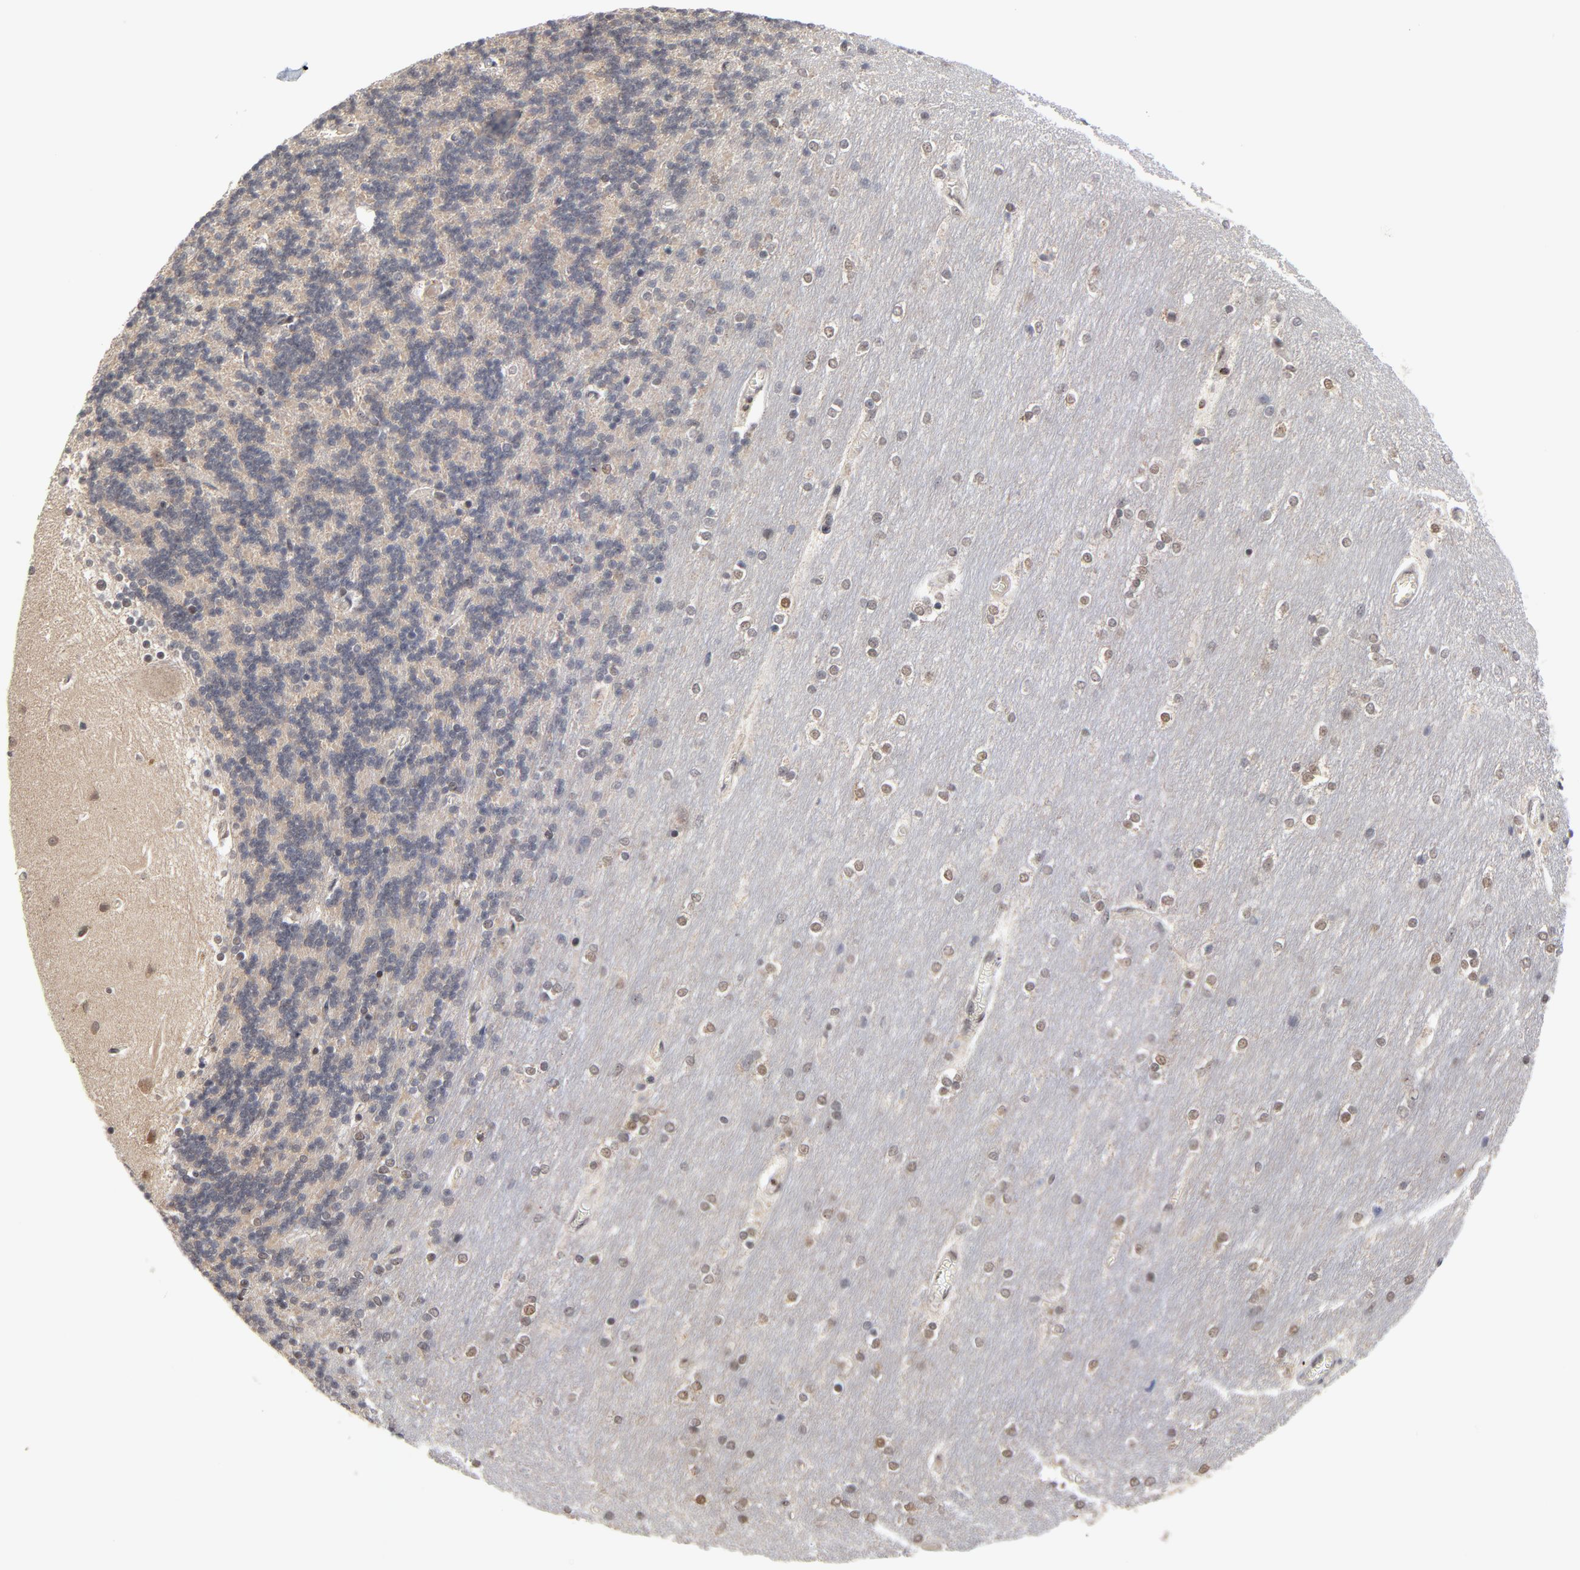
{"staining": {"intensity": "weak", "quantity": ">75%", "location": "cytoplasmic/membranous"}, "tissue": "cerebellum", "cell_type": "Cells in granular layer", "image_type": "normal", "snomed": [{"axis": "morphology", "description": "Normal tissue, NOS"}, {"axis": "topography", "description": "Cerebellum"}], "caption": "The immunohistochemical stain shows weak cytoplasmic/membranous staining in cells in granular layer of unremarkable cerebellum. (DAB (3,3'-diaminobenzidine) = brown stain, brightfield microscopy at high magnification).", "gene": "ZNF419", "patient": {"sex": "female", "age": 54}}